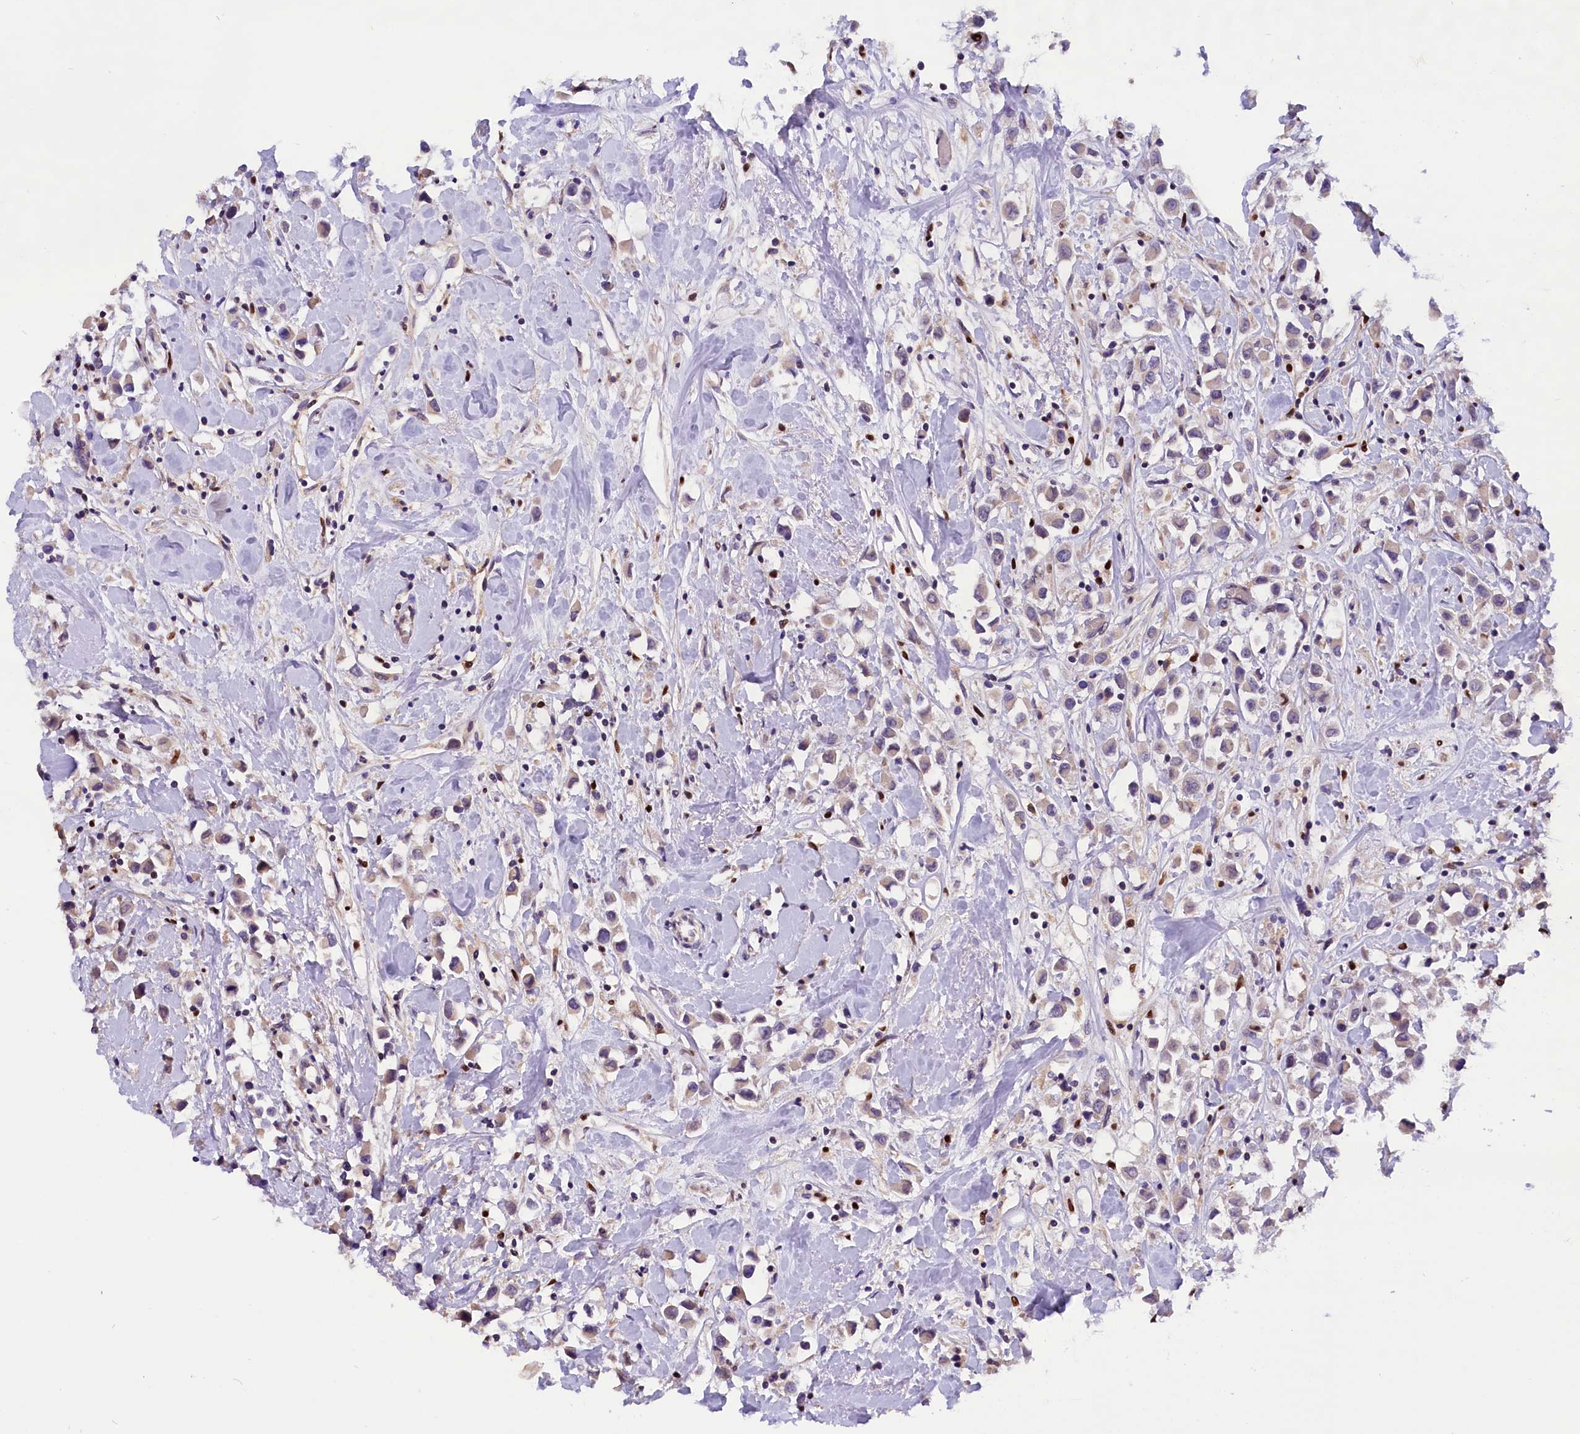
{"staining": {"intensity": "weak", "quantity": "<25%", "location": "cytoplasmic/membranous"}, "tissue": "breast cancer", "cell_type": "Tumor cells", "image_type": "cancer", "snomed": [{"axis": "morphology", "description": "Duct carcinoma"}, {"axis": "topography", "description": "Breast"}], "caption": "Tumor cells show no significant expression in breast intraductal carcinoma. Nuclei are stained in blue.", "gene": "BTBD9", "patient": {"sex": "female", "age": 61}}